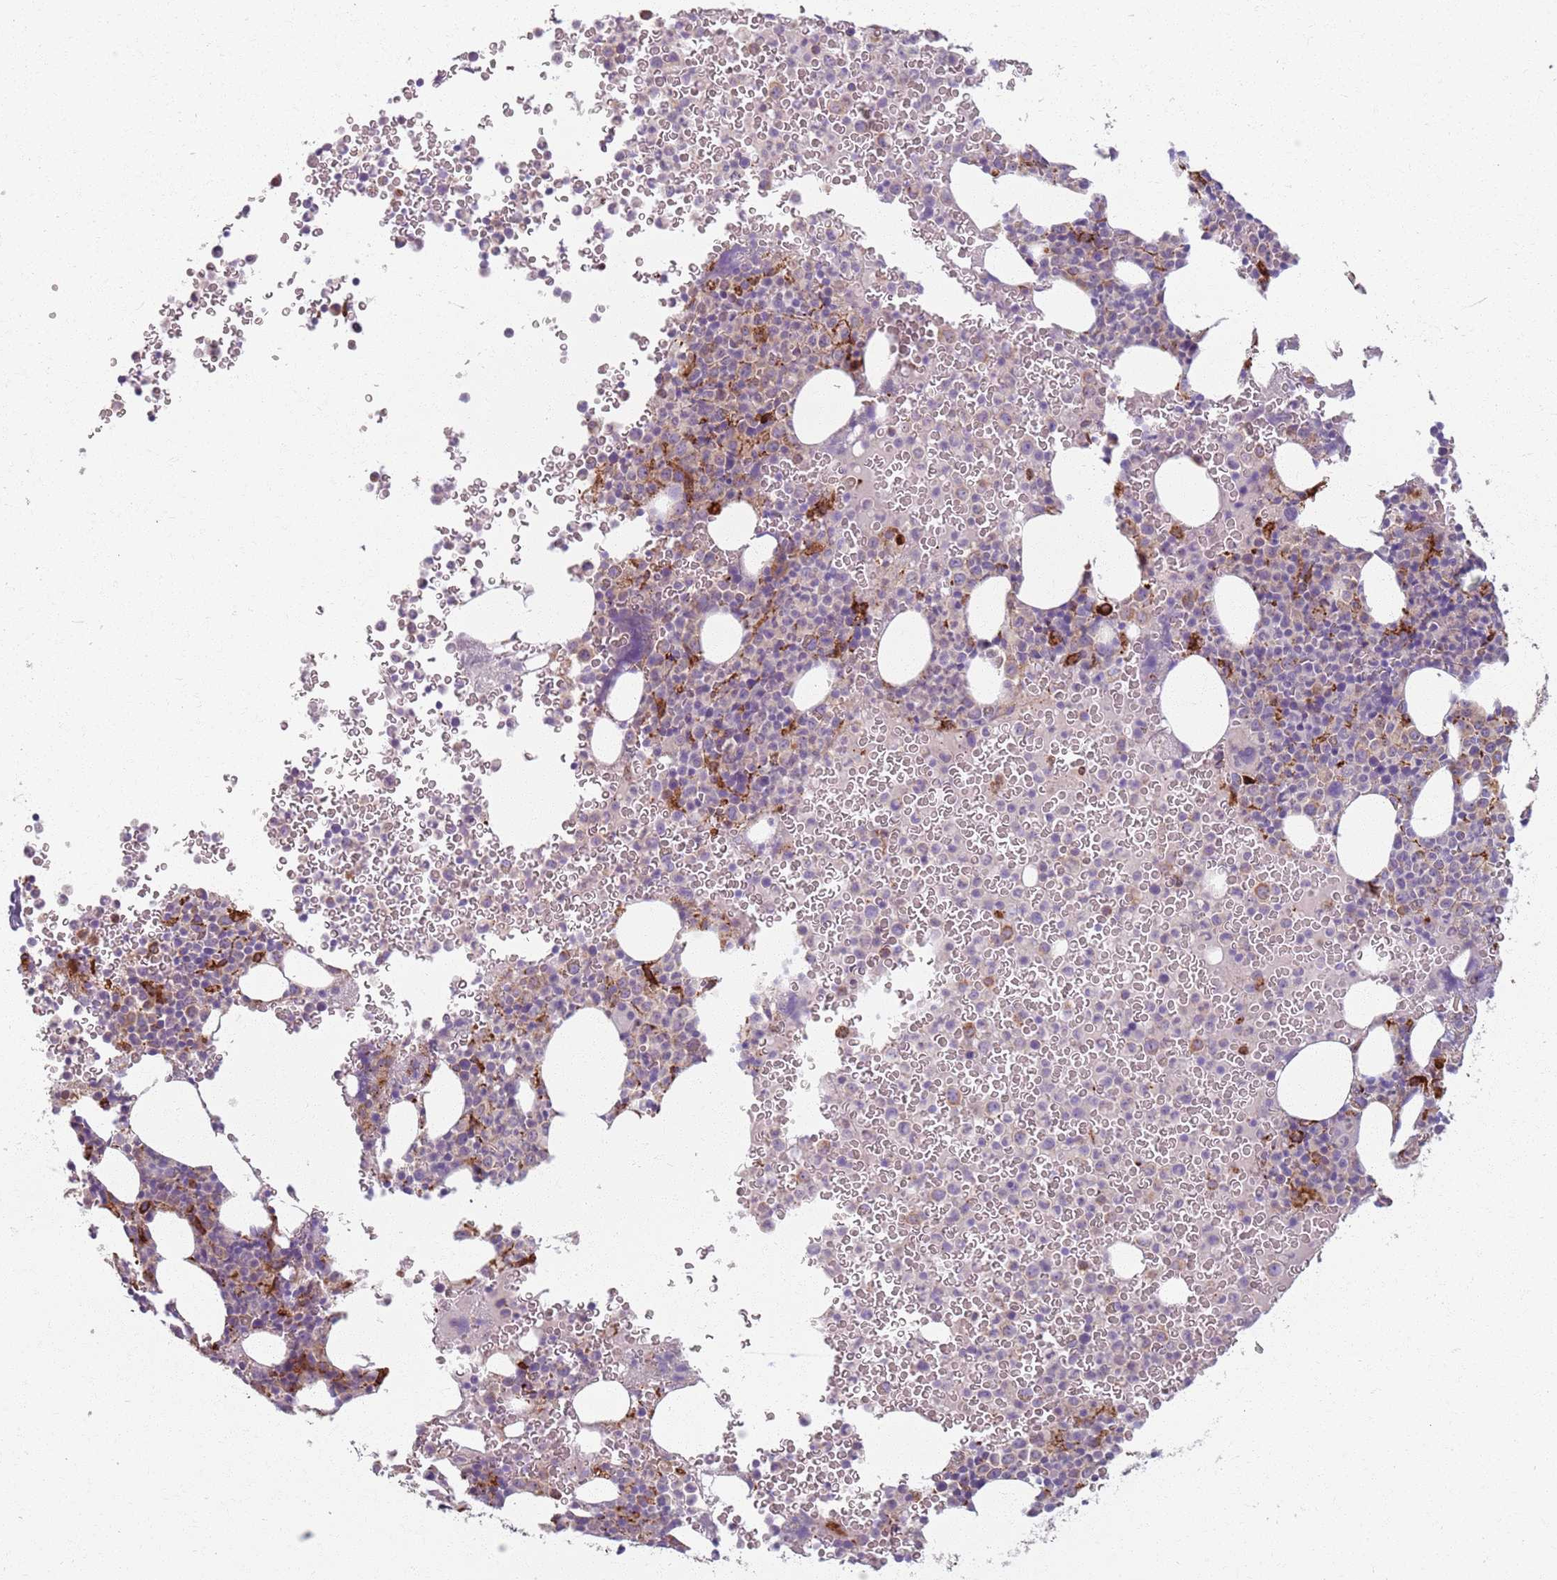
{"staining": {"intensity": "strong", "quantity": "<25%", "location": "cytoplasmic/membranous"}, "tissue": "bone marrow", "cell_type": "Hematopoietic cells", "image_type": "normal", "snomed": [{"axis": "morphology", "description": "Normal tissue, NOS"}, {"axis": "topography", "description": "Bone marrow"}], "caption": "A photomicrograph of bone marrow stained for a protein exhibits strong cytoplasmic/membranous brown staining in hematopoietic cells. The staining was performed using DAB, with brown indicating positive protein expression. Nuclei are stained blue with hematoxylin.", "gene": "COLGALT1", "patient": {"sex": "female", "age": 54}}